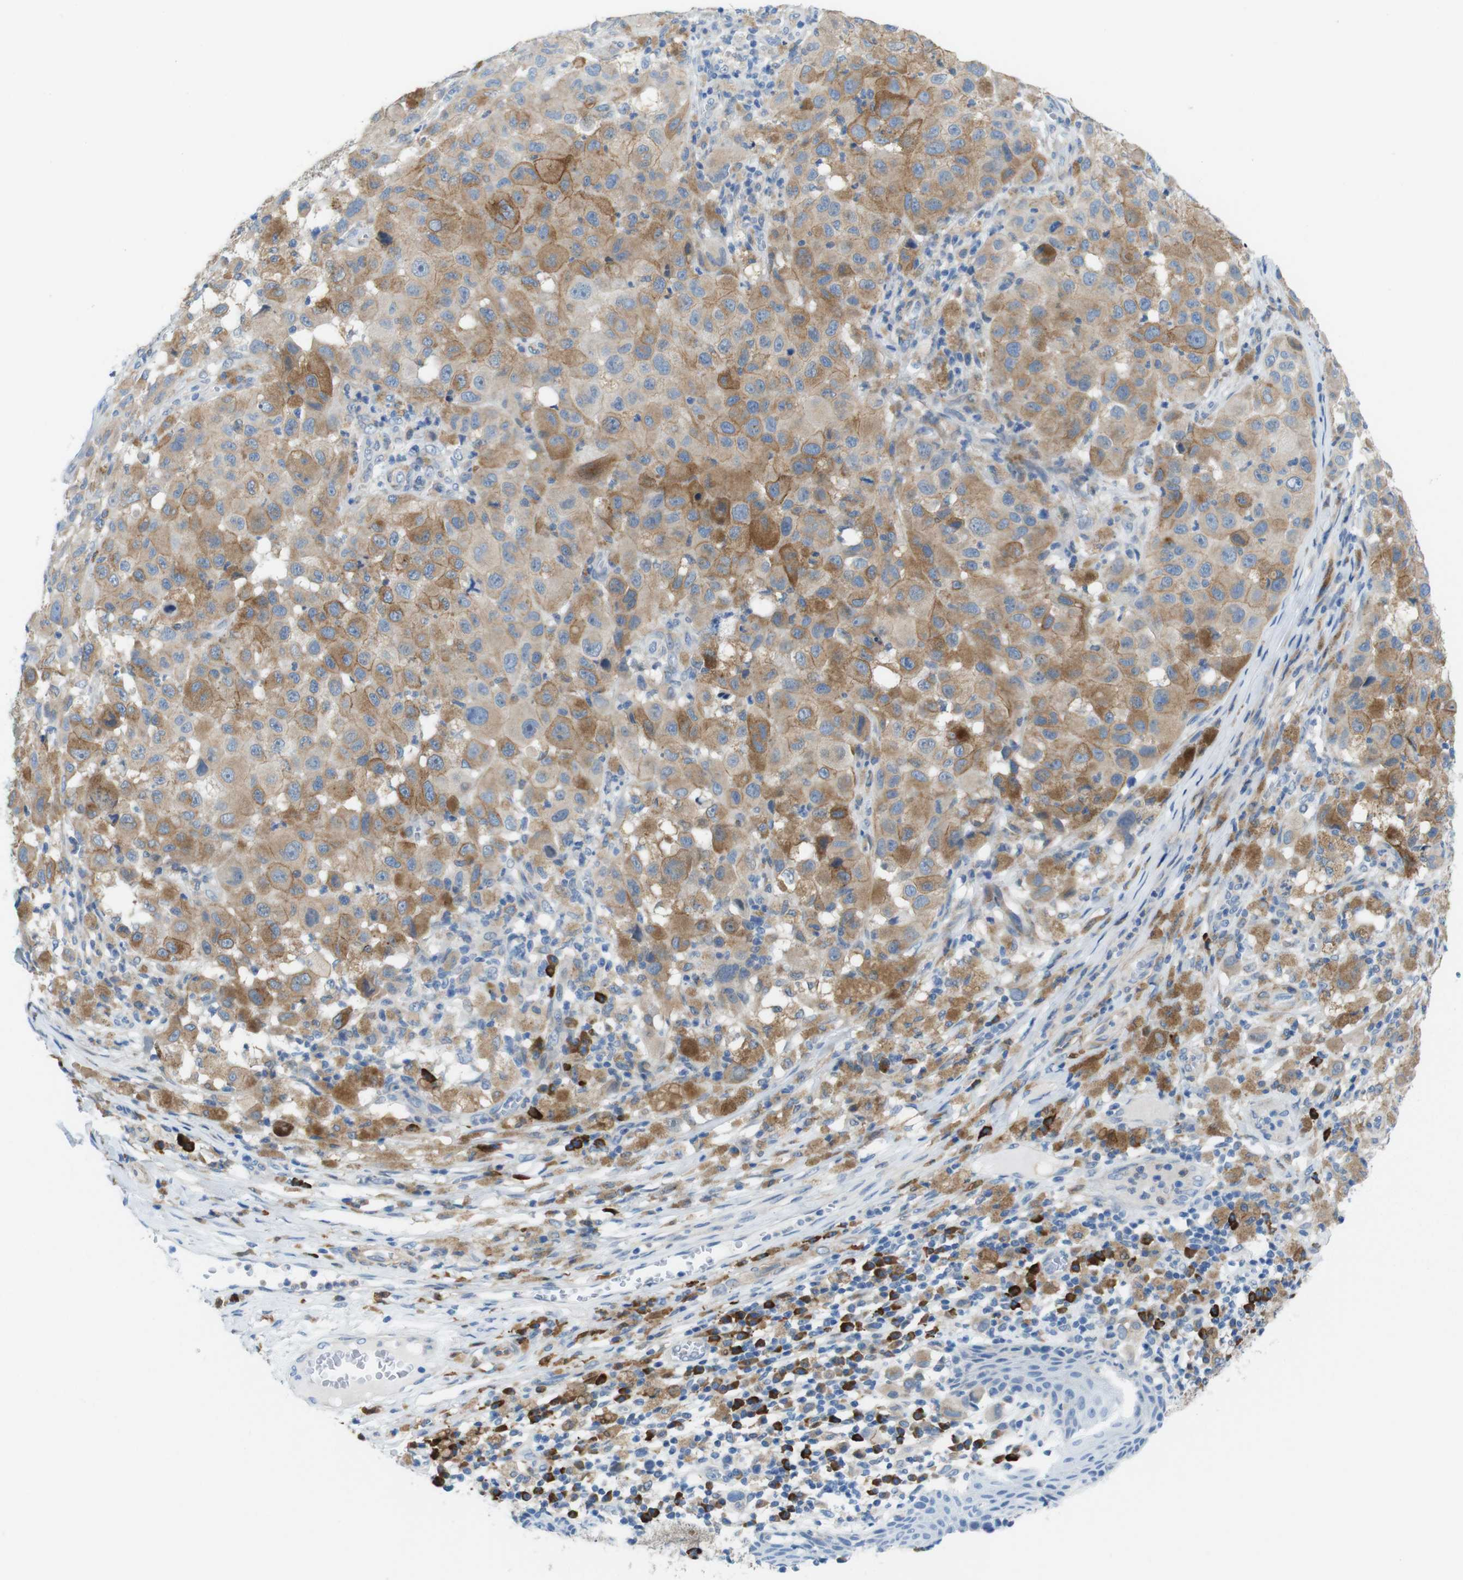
{"staining": {"intensity": "moderate", "quantity": ">75%", "location": "cytoplasmic/membranous"}, "tissue": "melanoma", "cell_type": "Tumor cells", "image_type": "cancer", "snomed": [{"axis": "morphology", "description": "Malignant melanoma, NOS"}, {"axis": "topography", "description": "Skin"}], "caption": "Immunohistochemical staining of malignant melanoma exhibits medium levels of moderate cytoplasmic/membranous expression in approximately >75% of tumor cells.", "gene": "CLMN", "patient": {"sex": "male", "age": 96}}